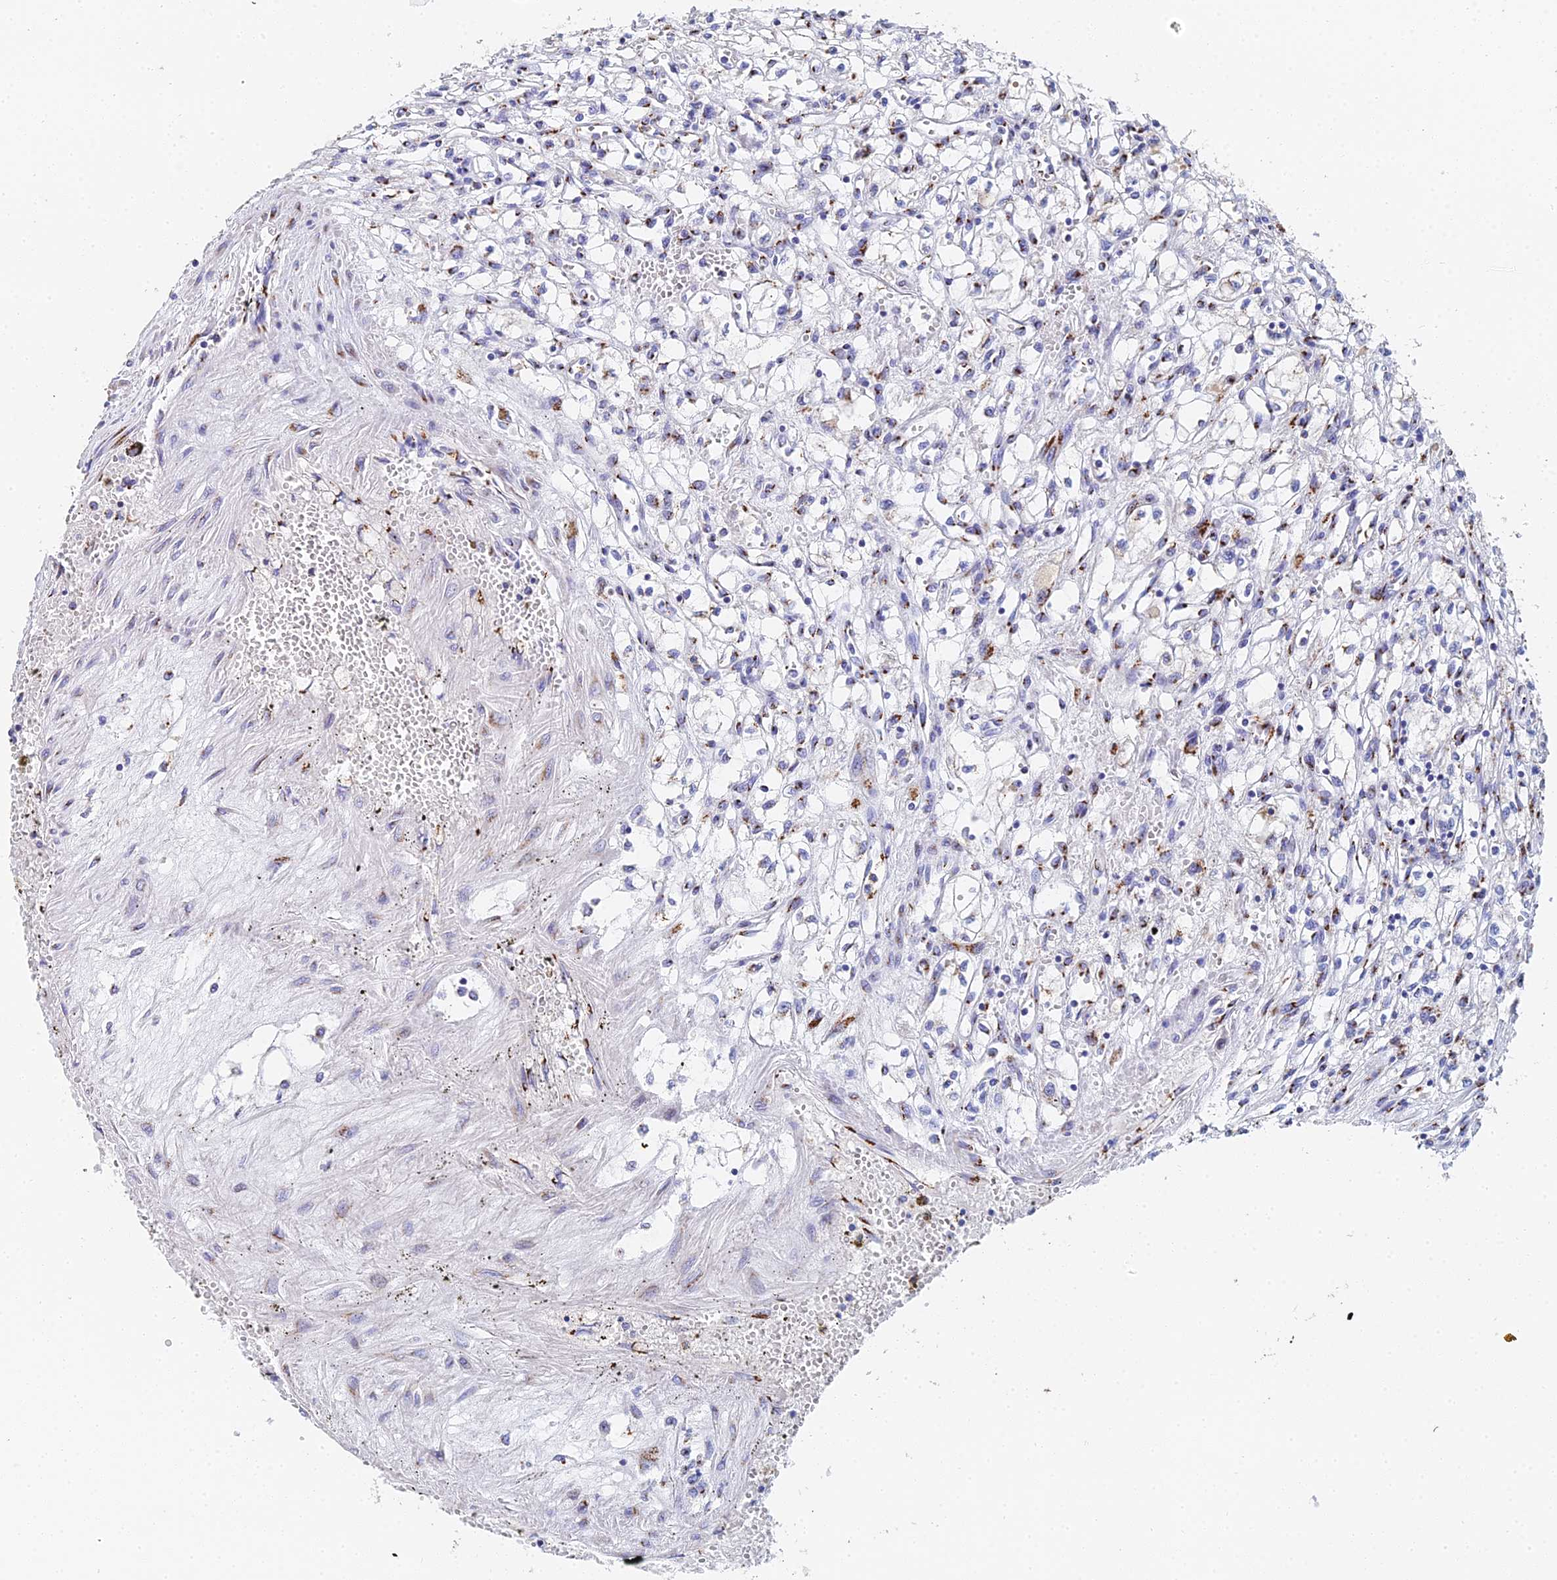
{"staining": {"intensity": "moderate", "quantity": "<25%", "location": "cytoplasmic/membranous"}, "tissue": "renal cancer", "cell_type": "Tumor cells", "image_type": "cancer", "snomed": [{"axis": "morphology", "description": "Adenocarcinoma, NOS"}, {"axis": "topography", "description": "Kidney"}], "caption": "Moderate cytoplasmic/membranous protein positivity is identified in about <25% of tumor cells in renal cancer. (Stains: DAB (3,3'-diaminobenzidine) in brown, nuclei in blue, Microscopy: brightfield microscopy at high magnification).", "gene": "ENSG00000268674", "patient": {"sex": "male", "age": 59}}